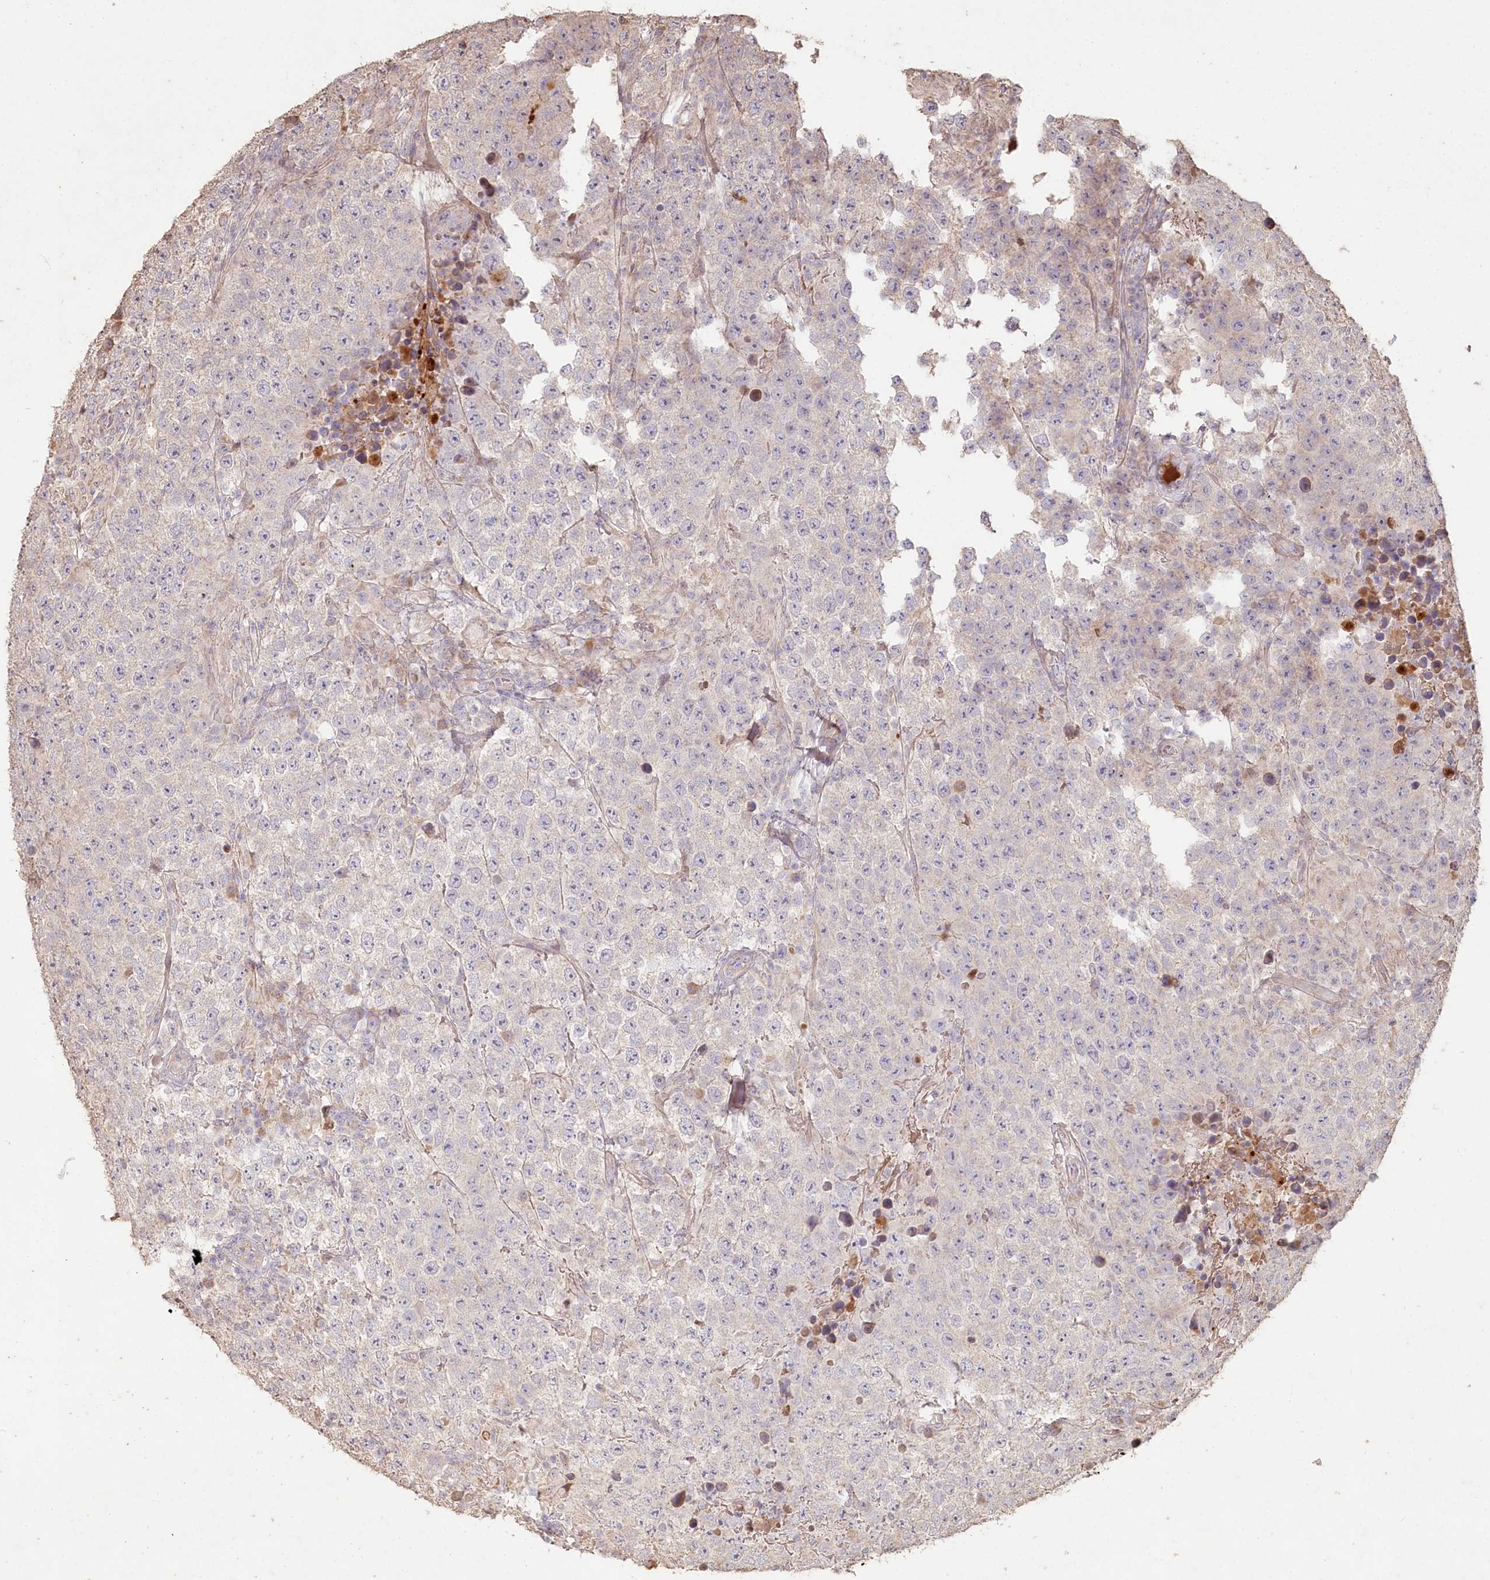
{"staining": {"intensity": "negative", "quantity": "none", "location": "none"}, "tissue": "testis cancer", "cell_type": "Tumor cells", "image_type": "cancer", "snomed": [{"axis": "morphology", "description": "Normal tissue, NOS"}, {"axis": "morphology", "description": "Urothelial carcinoma, High grade"}, {"axis": "morphology", "description": "Seminoma, NOS"}, {"axis": "morphology", "description": "Carcinoma, Embryonal, NOS"}, {"axis": "topography", "description": "Urinary bladder"}, {"axis": "topography", "description": "Testis"}], "caption": "This is a photomicrograph of IHC staining of testis cancer (urothelial carcinoma (high-grade)), which shows no positivity in tumor cells.", "gene": "HAL", "patient": {"sex": "male", "age": 41}}